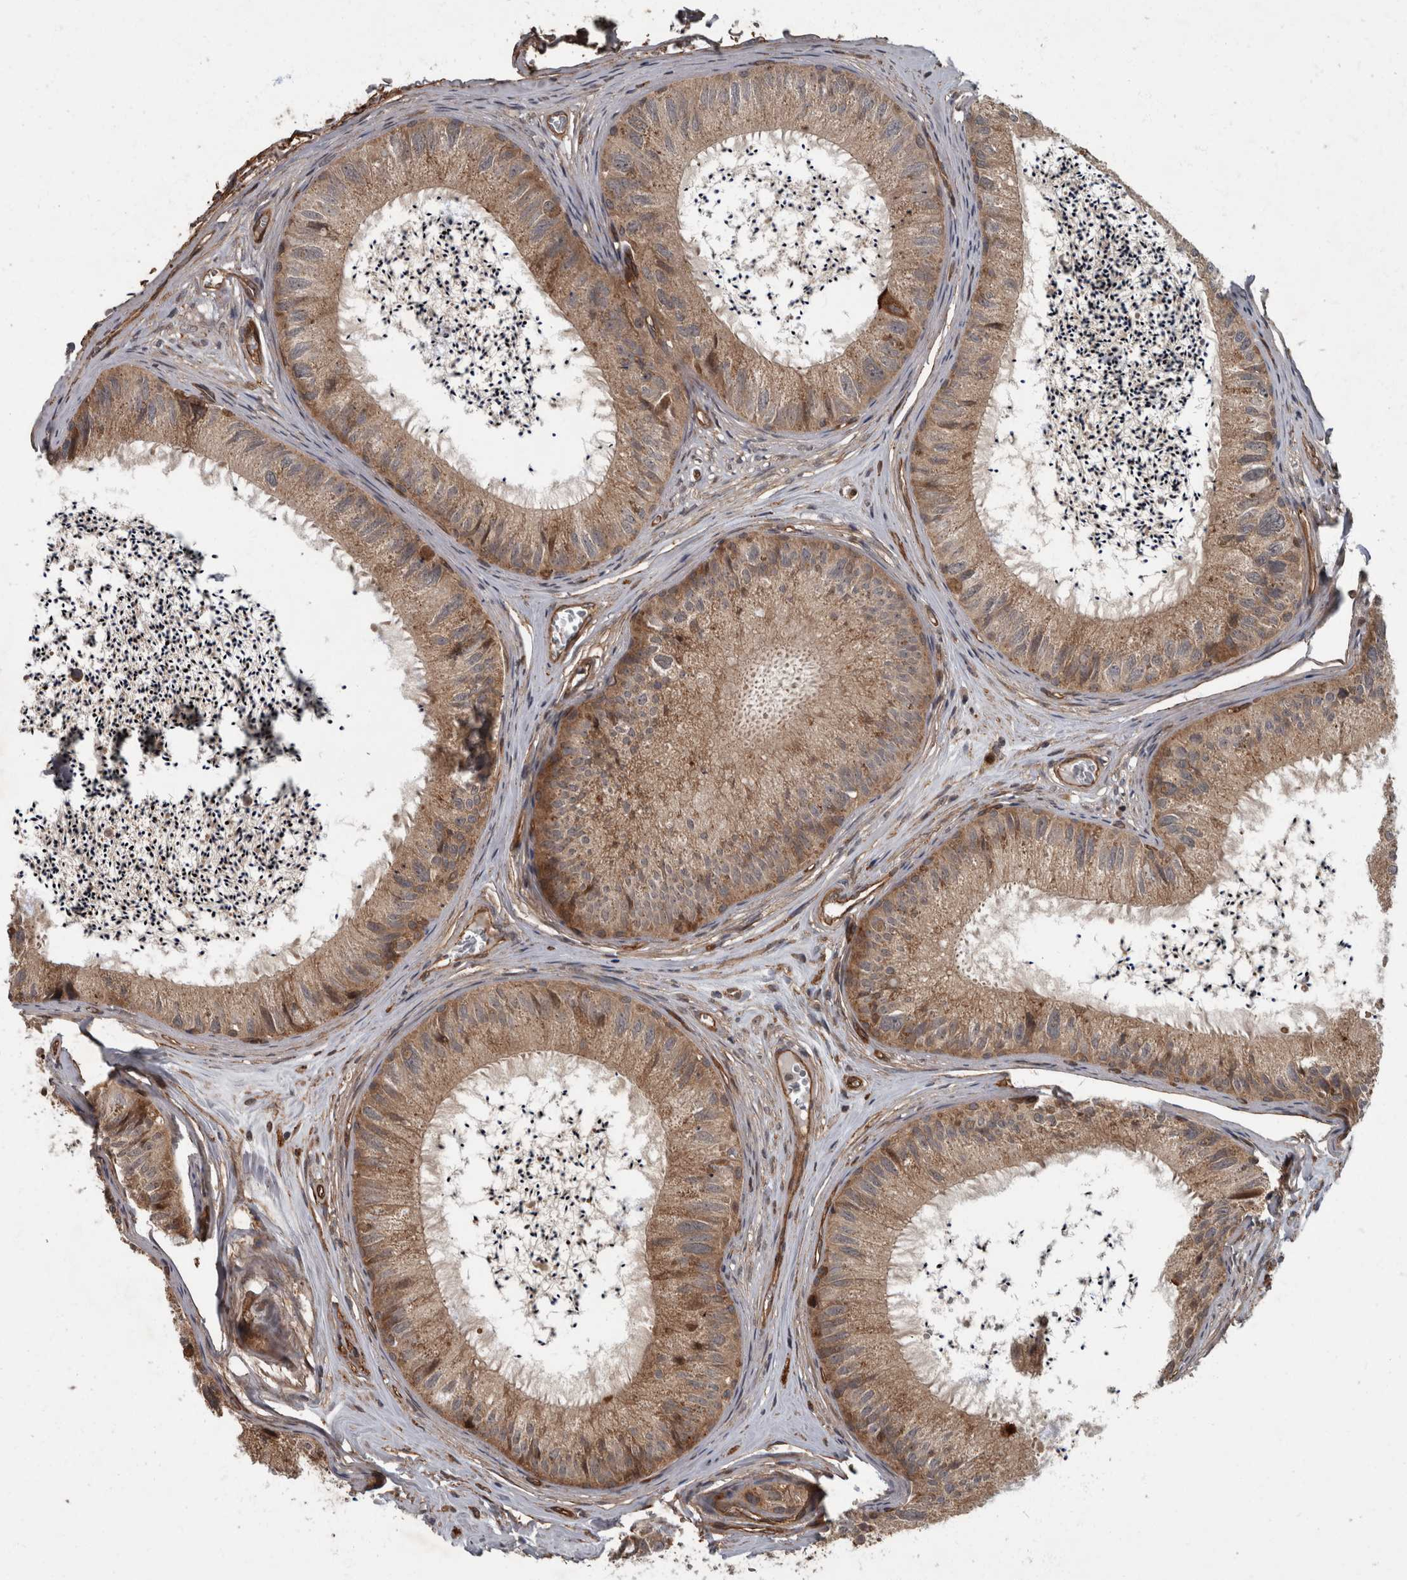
{"staining": {"intensity": "moderate", "quantity": ">75%", "location": "cytoplasmic/membranous"}, "tissue": "epididymis", "cell_type": "Glandular cells", "image_type": "normal", "snomed": [{"axis": "morphology", "description": "Normal tissue, NOS"}, {"axis": "topography", "description": "Epididymis"}], "caption": "The immunohistochemical stain highlights moderate cytoplasmic/membranous staining in glandular cells of benign epididymis. (DAB = brown stain, brightfield microscopy at high magnification).", "gene": "VEGFD", "patient": {"sex": "male", "age": 79}}